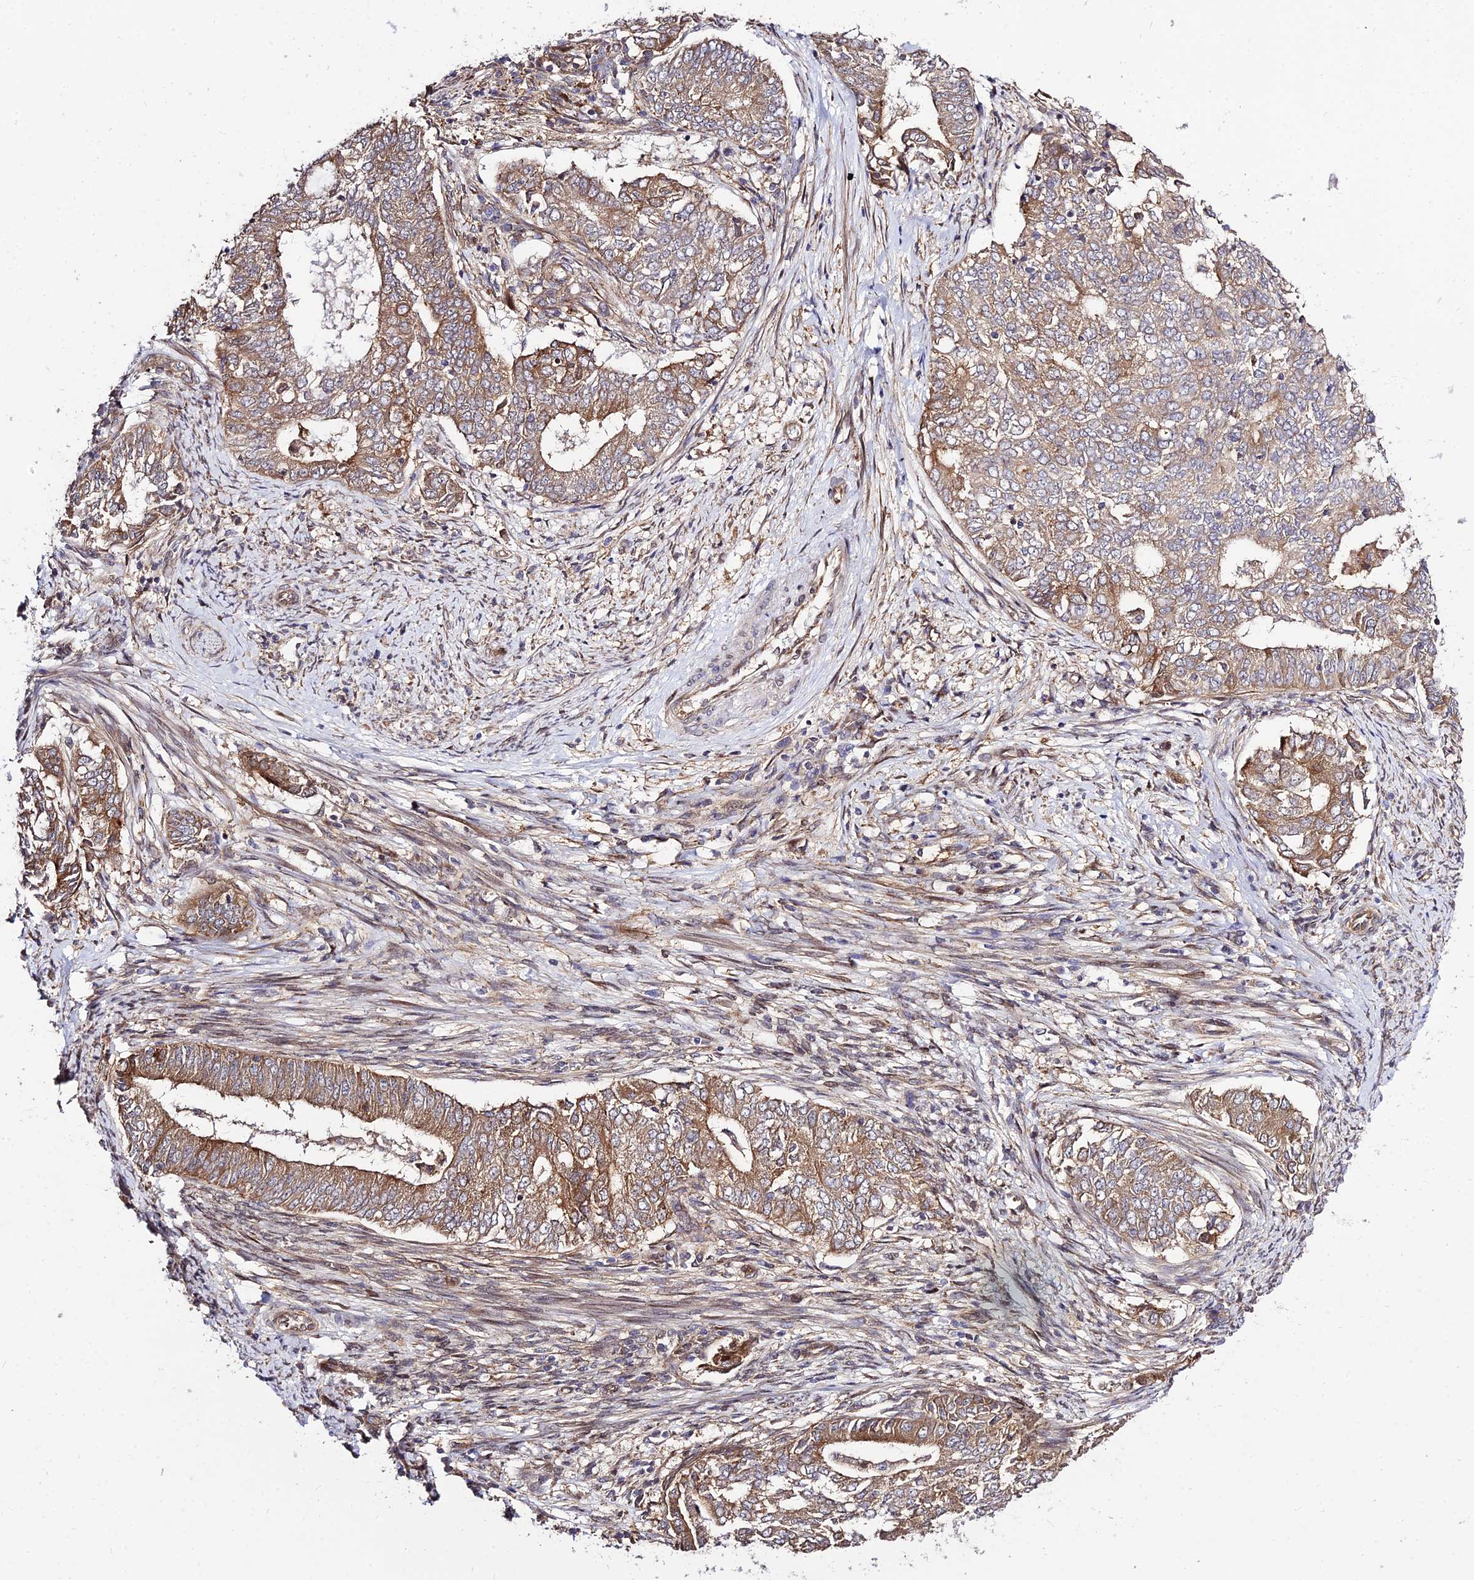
{"staining": {"intensity": "moderate", "quantity": ">75%", "location": "cytoplasmic/membranous"}, "tissue": "endometrial cancer", "cell_type": "Tumor cells", "image_type": "cancer", "snomed": [{"axis": "morphology", "description": "Adenocarcinoma, NOS"}, {"axis": "topography", "description": "Endometrium"}], "caption": "Human endometrial cancer stained for a protein (brown) displays moderate cytoplasmic/membranous positive staining in approximately >75% of tumor cells.", "gene": "SMG6", "patient": {"sex": "female", "age": 62}}